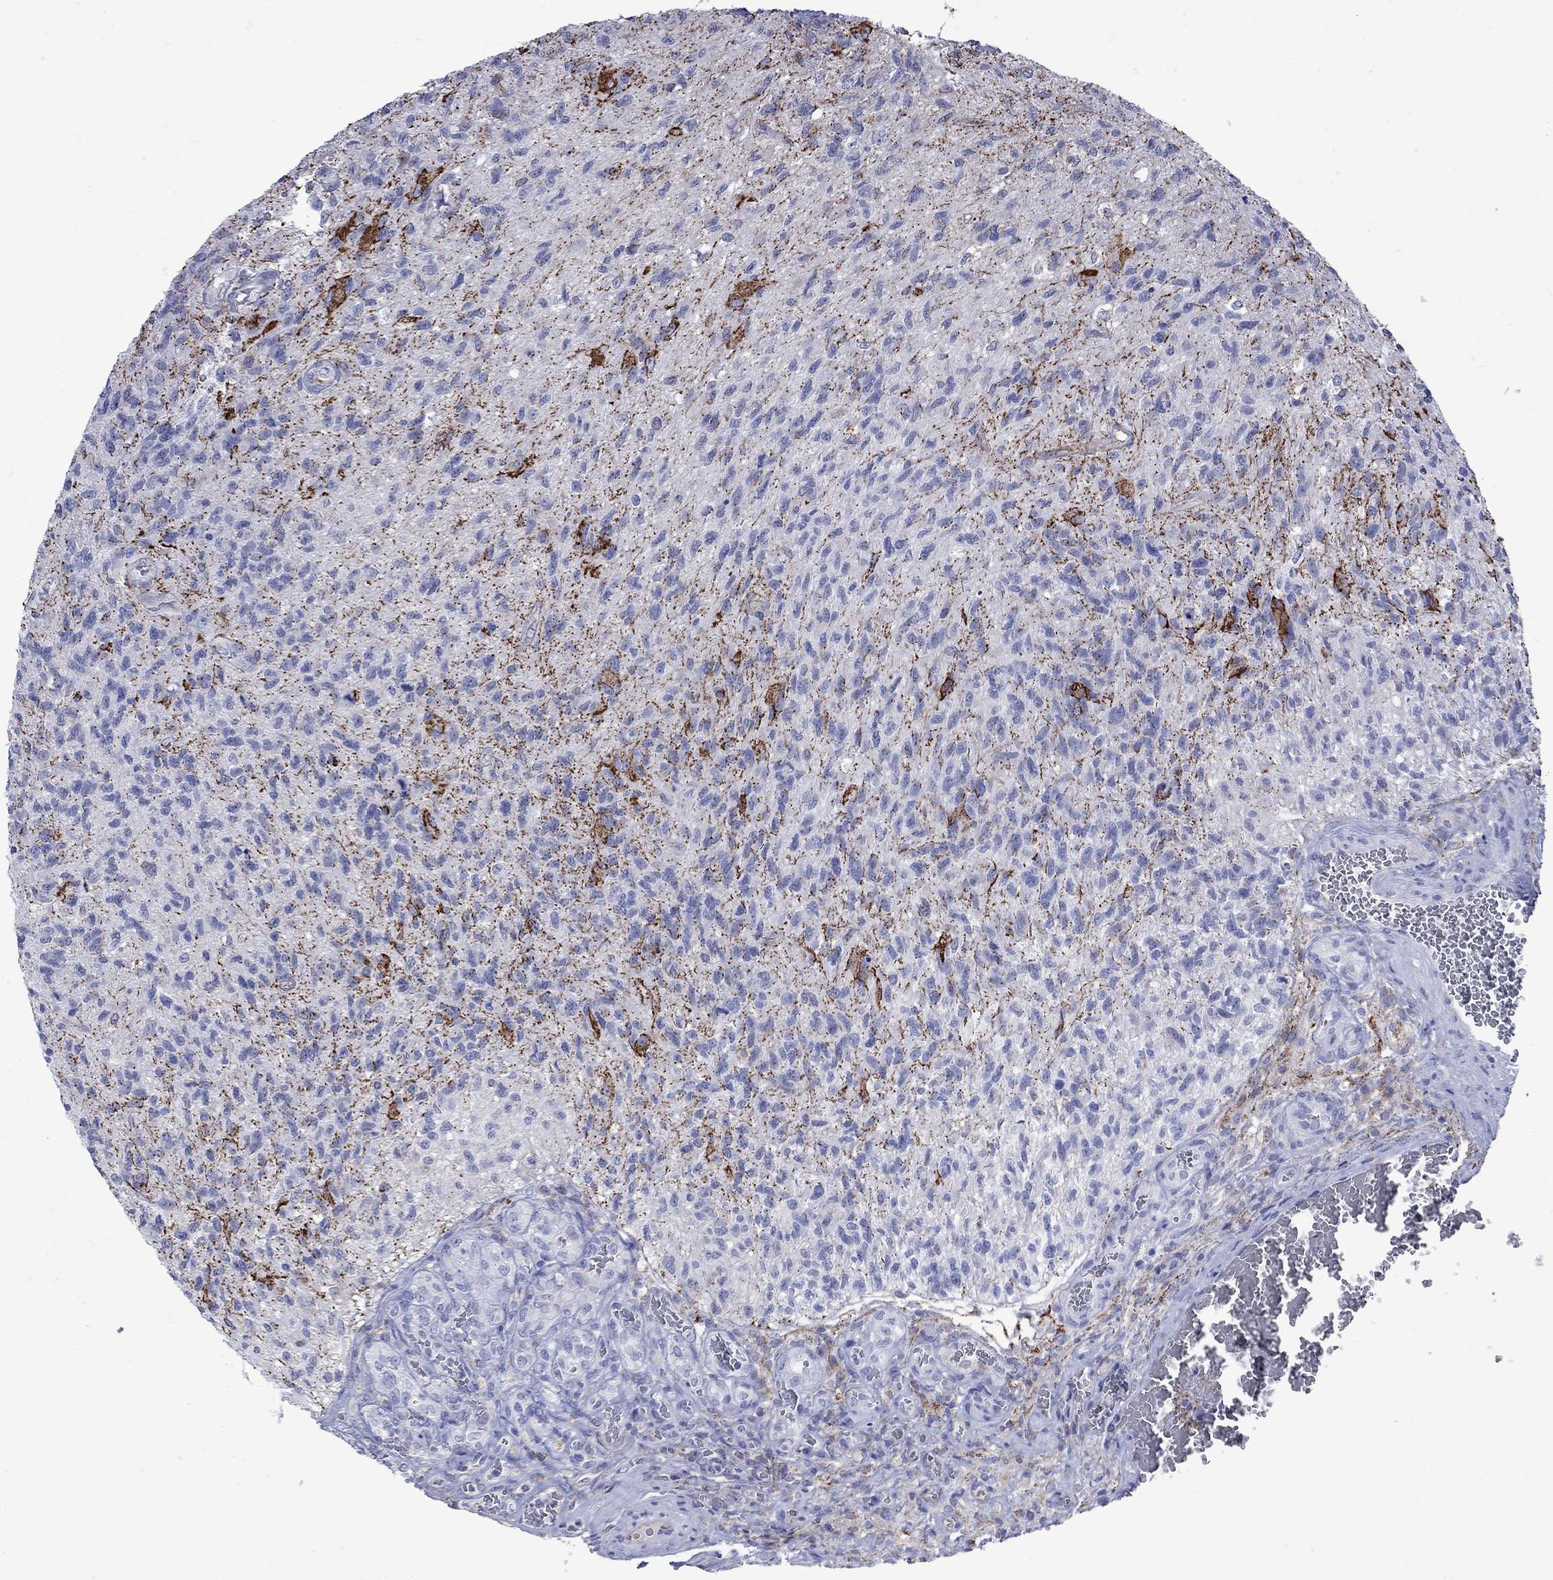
{"staining": {"intensity": "strong", "quantity": "<25%", "location": "cytoplasmic/membranous"}, "tissue": "glioma", "cell_type": "Tumor cells", "image_type": "cancer", "snomed": [{"axis": "morphology", "description": "Glioma, malignant, High grade"}, {"axis": "topography", "description": "Brain"}], "caption": "The histopathology image displays staining of malignant glioma (high-grade), revealing strong cytoplasmic/membranous protein expression (brown color) within tumor cells.", "gene": "SESTD1", "patient": {"sex": "male", "age": 56}}